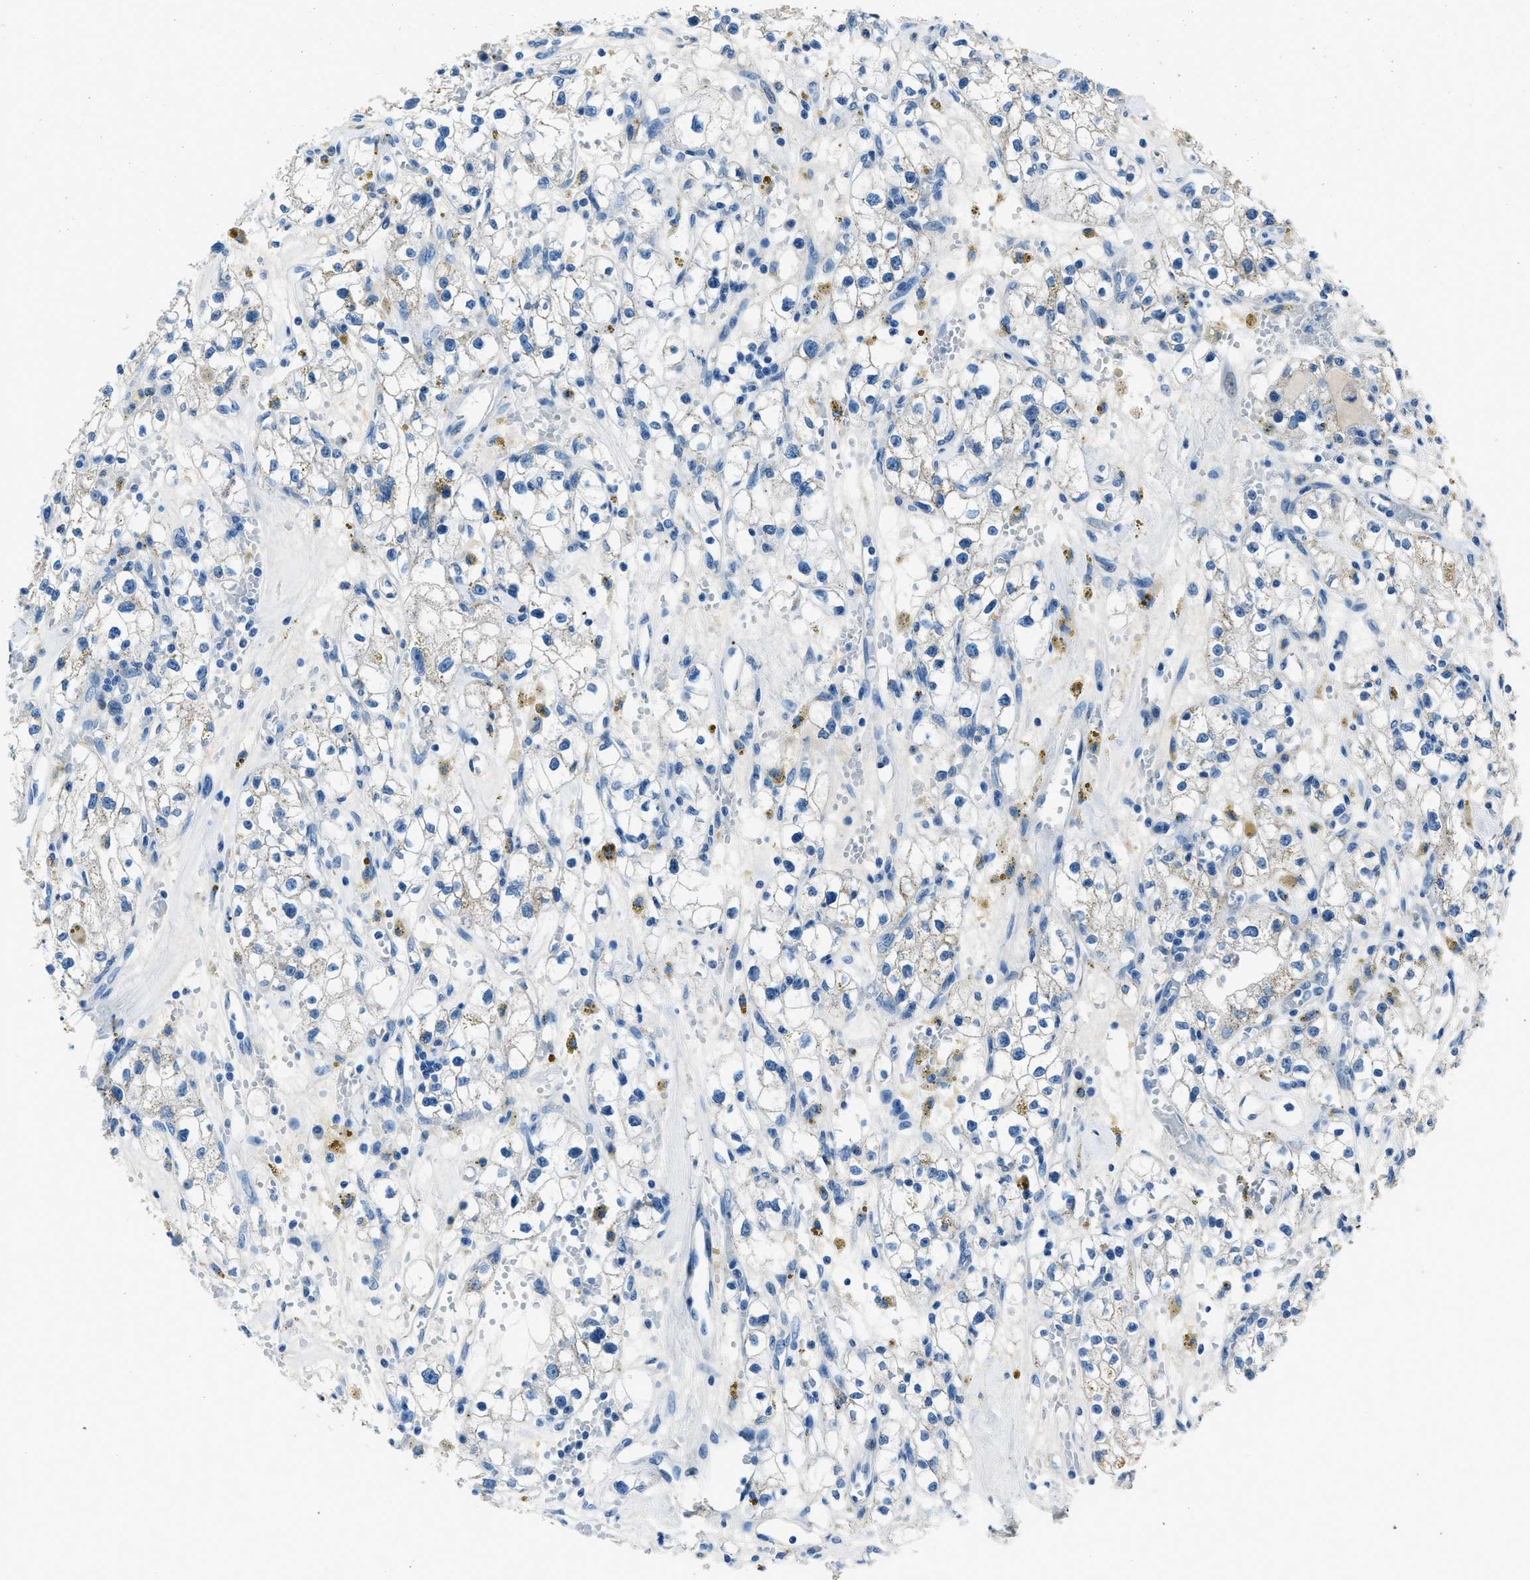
{"staining": {"intensity": "negative", "quantity": "none", "location": "none"}, "tissue": "renal cancer", "cell_type": "Tumor cells", "image_type": "cancer", "snomed": [{"axis": "morphology", "description": "Adenocarcinoma, NOS"}, {"axis": "topography", "description": "Kidney"}], "caption": "This is an immunohistochemistry (IHC) micrograph of adenocarcinoma (renal). There is no expression in tumor cells.", "gene": "AMACR", "patient": {"sex": "male", "age": 56}}